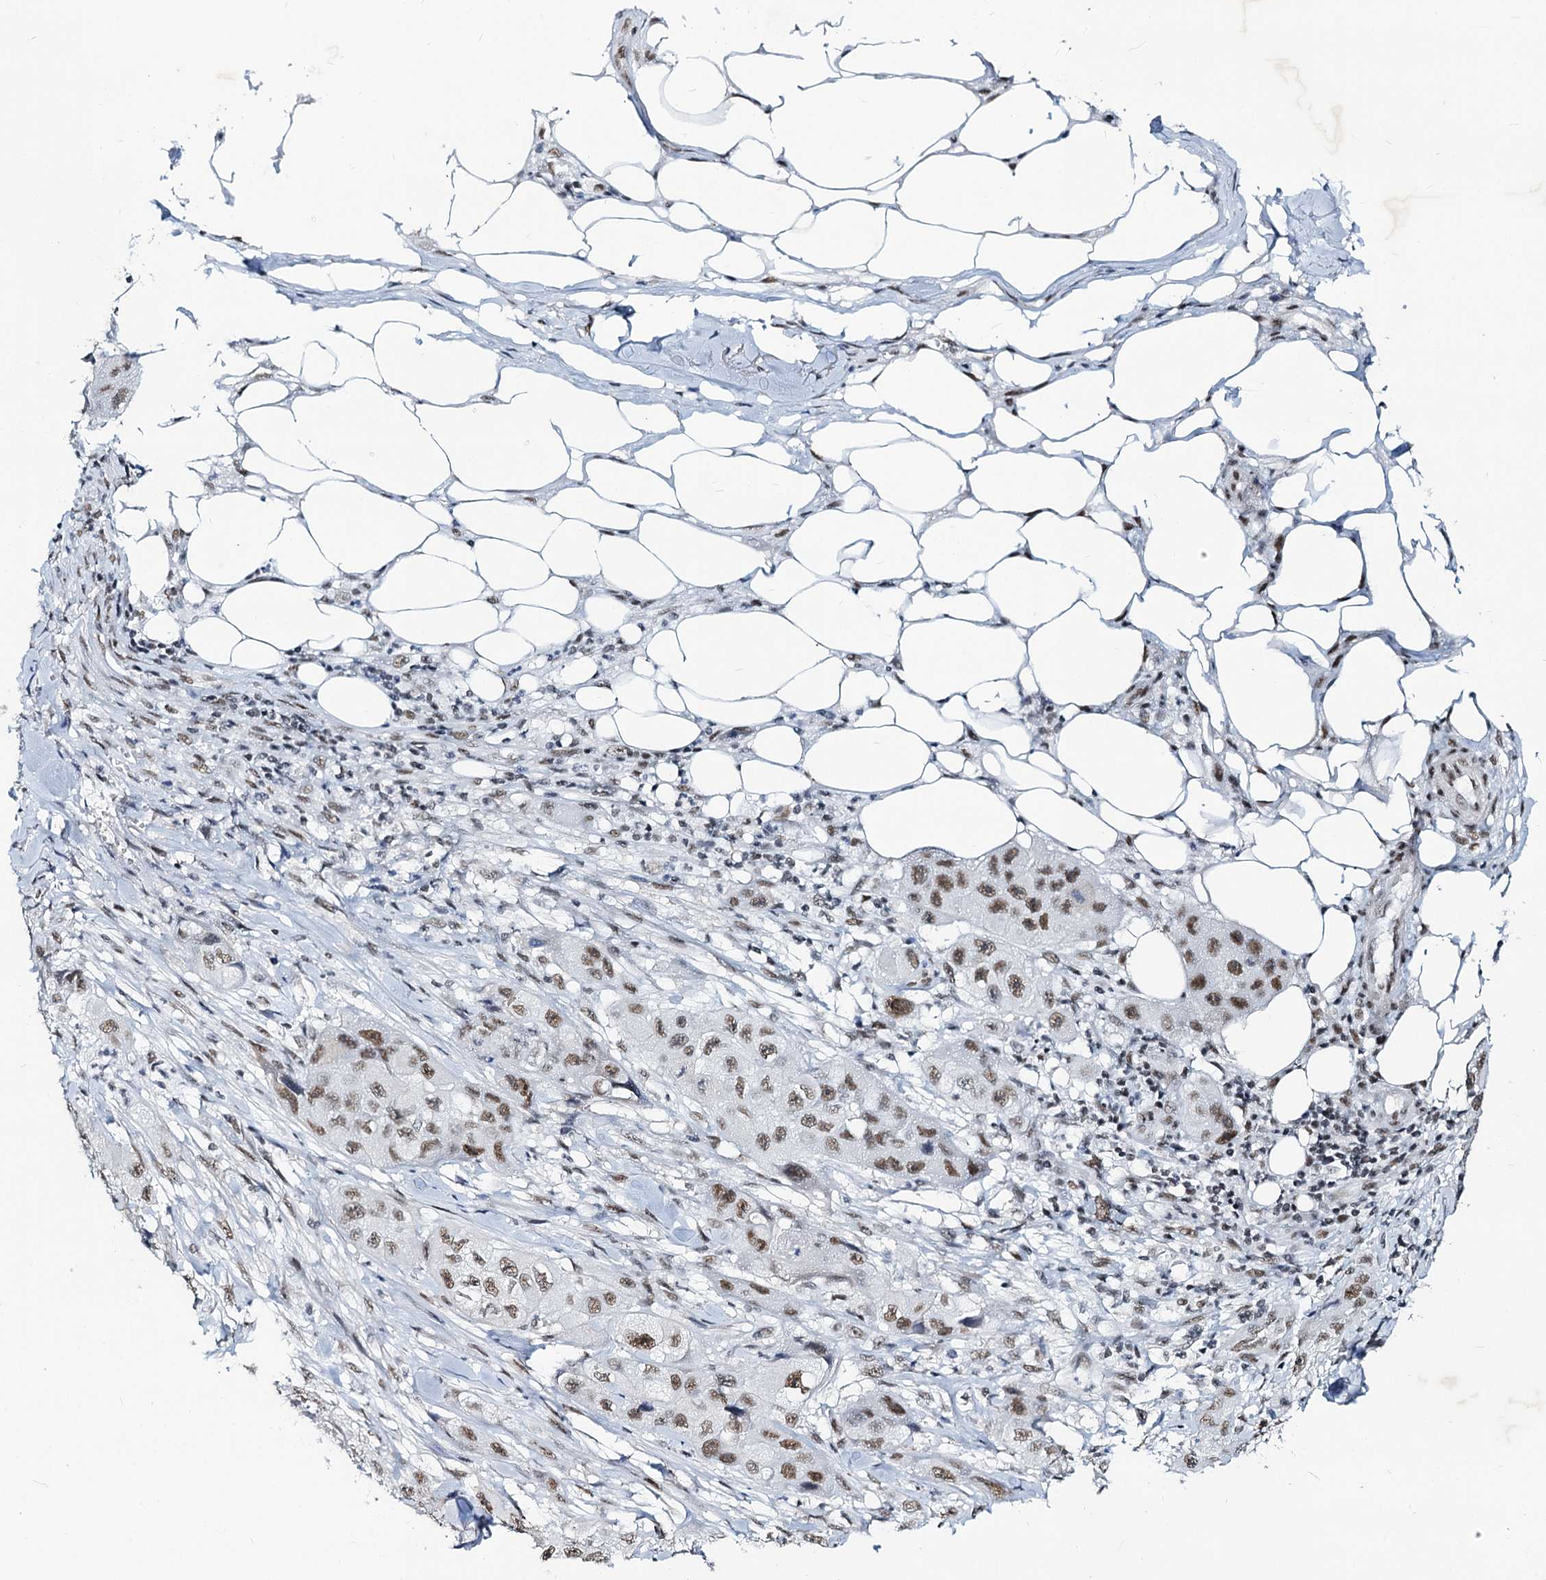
{"staining": {"intensity": "moderate", "quantity": ">75%", "location": "nuclear"}, "tissue": "skin cancer", "cell_type": "Tumor cells", "image_type": "cancer", "snomed": [{"axis": "morphology", "description": "Squamous cell carcinoma, NOS"}, {"axis": "topography", "description": "Skin"}, {"axis": "topography", "description": "Subcutis"}], "caption": "A brown stain highlights moderate nuclear positivity of a protein in skin cancer tumor cells.", "gene": "METTL14", "patient": {"sex": "male", "age": 73}}